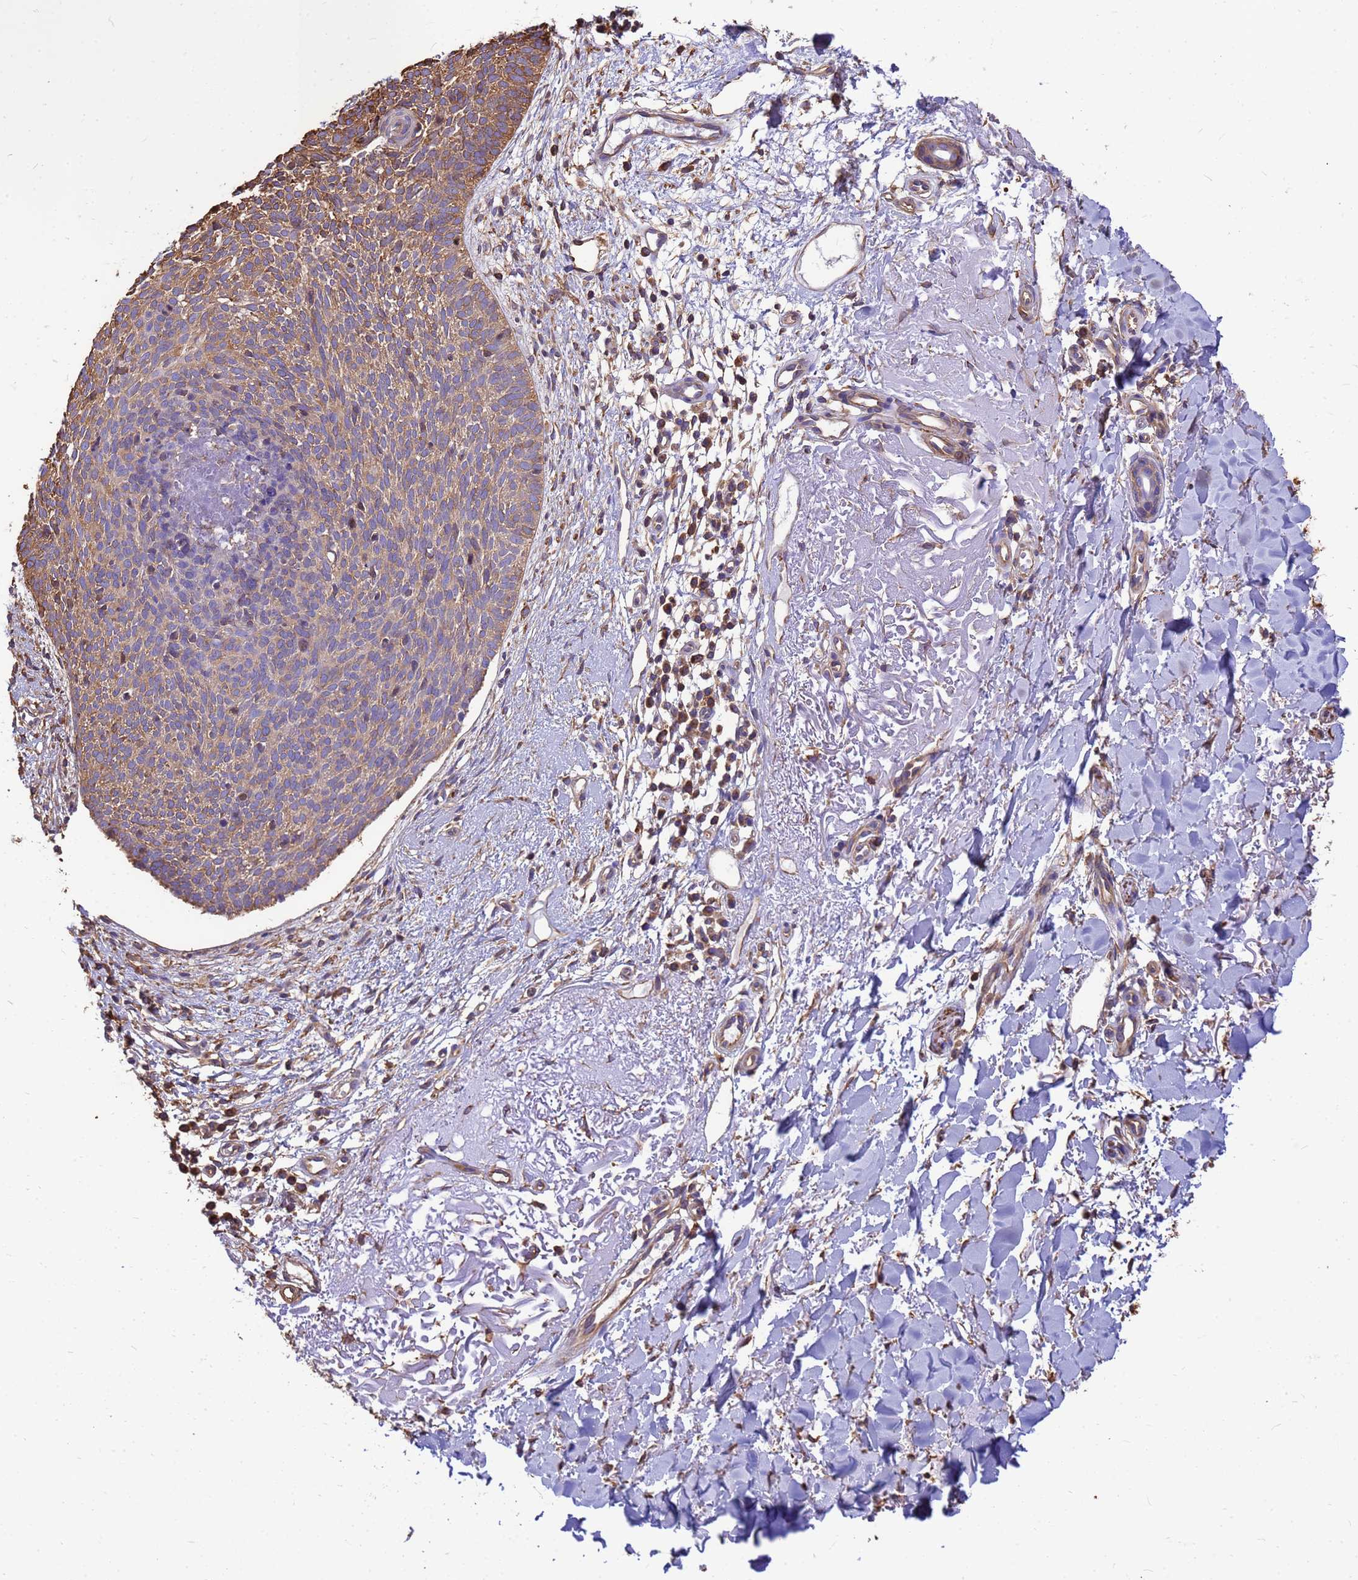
{"staining": {"intensity": "moderate", "quantity": ">75%", "location": "cytoplasmic/membranous"}, "tissue": "skin cancer", "cell_type": "Tumor cells", "image_type": "cancer", "snomed": [{"axis": "morphology", "description": "Basal cell carcinoma"}, {"axis": "topography", "description": "Skin"}], "caption": "Immunohistochemical staining of skin cancer shows medium levels of moderate cytoplasmic/membranous expression in about >75% of tumor cells.", "gene": "TUBB1", "patient": {"sex": "male", "age": 84}}